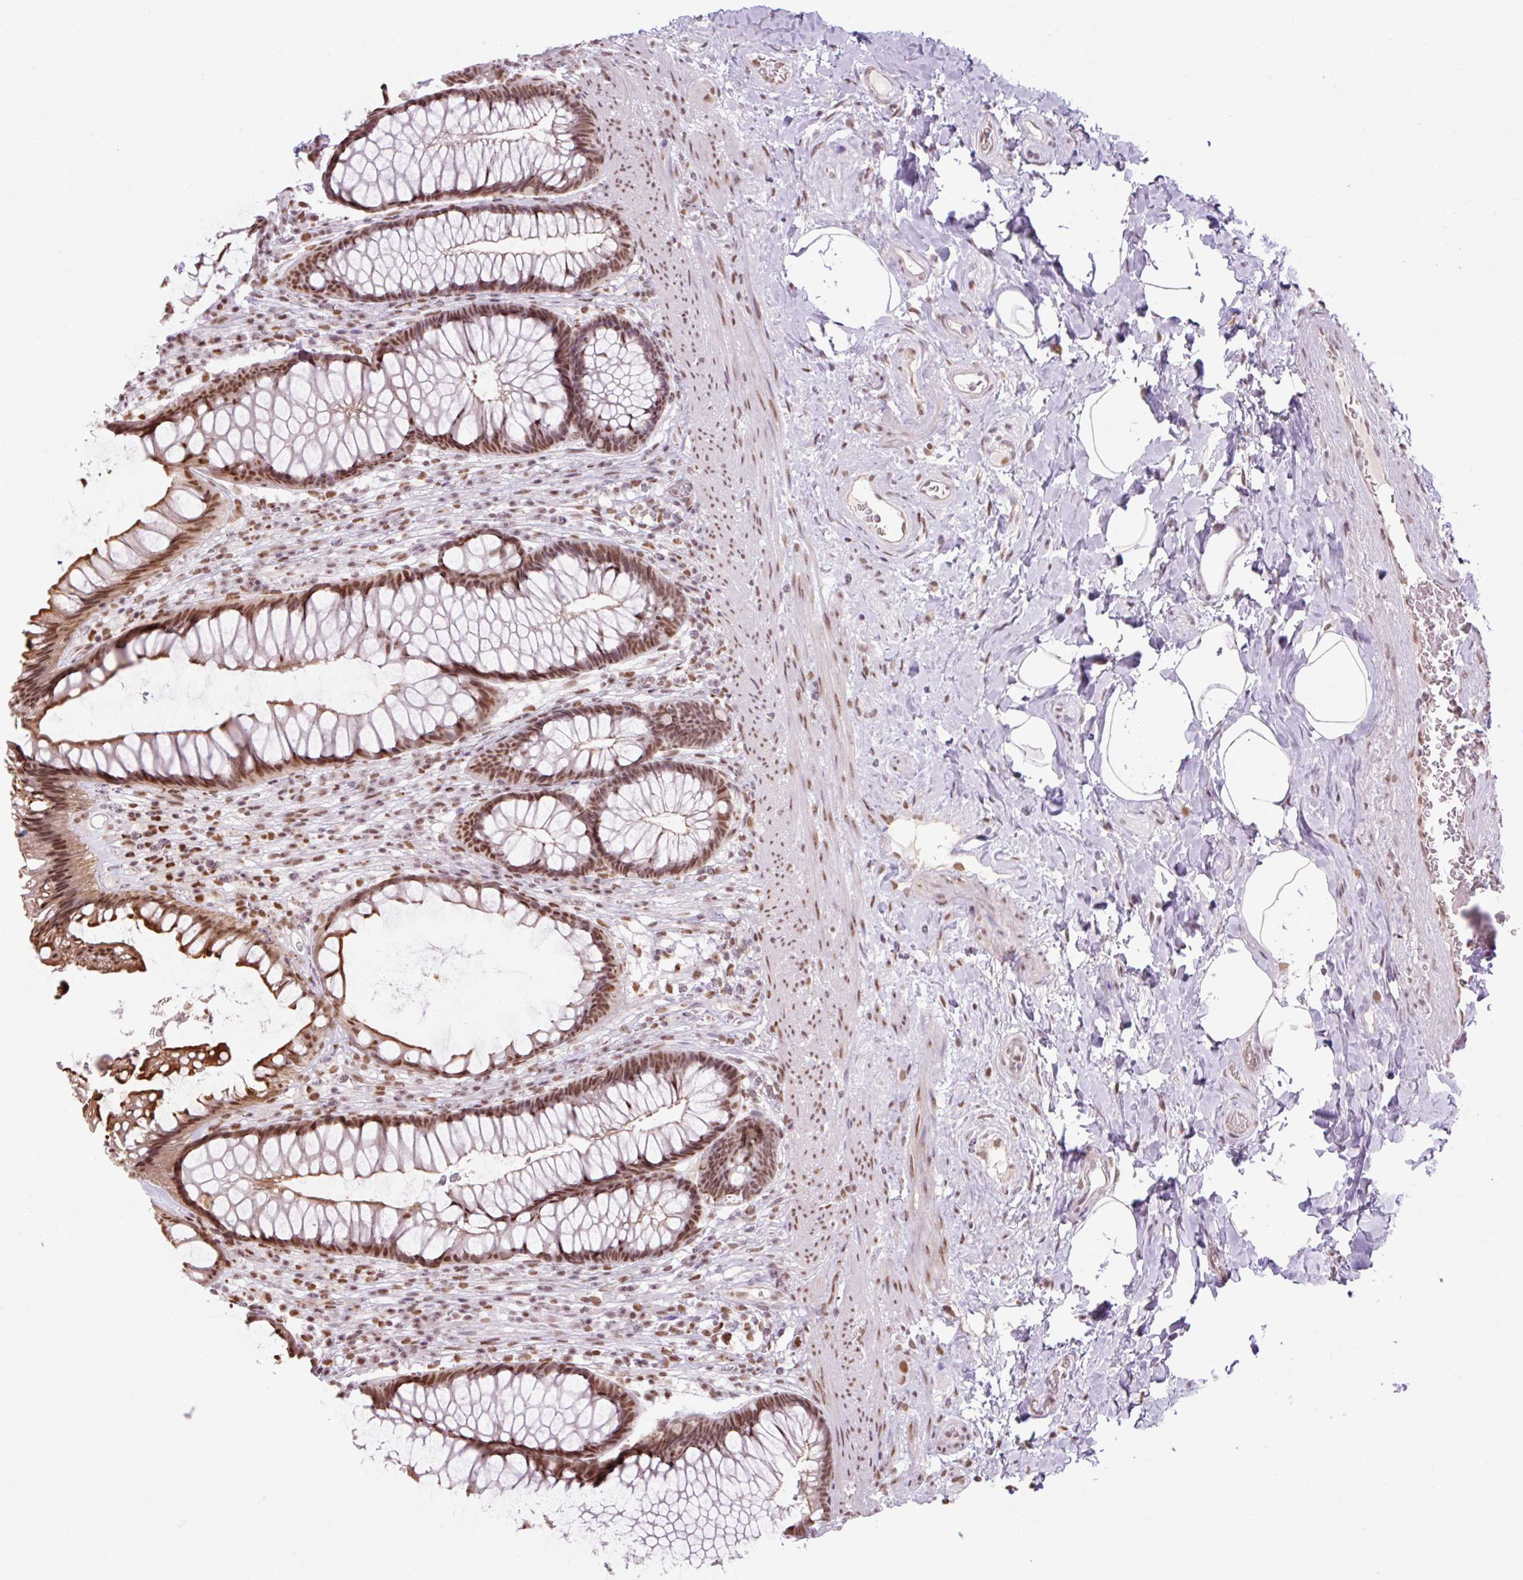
{"staining": {"intensity": "strong", "quantity": ">75%", "location": "cytoplasmic/membranous,nuclear"}, "tissue": "rectum", "cell_type": "Glandular cells", "image_type": "normal", "snomed": [{"axis": "morphology", "description": "Normal tissue, NOS"}, {"axis": "topography", "description": "Rectum"}], "caption": "Strong cytoplasmic/membranous,nuclear positivity is identified in about >75% of glandular cells in normal rectum. (Brightfield microscopy of DAB IHC at high magnification).", "gene": "ENSG00000261832", "patient": {"sex": "male", "age": 53}}